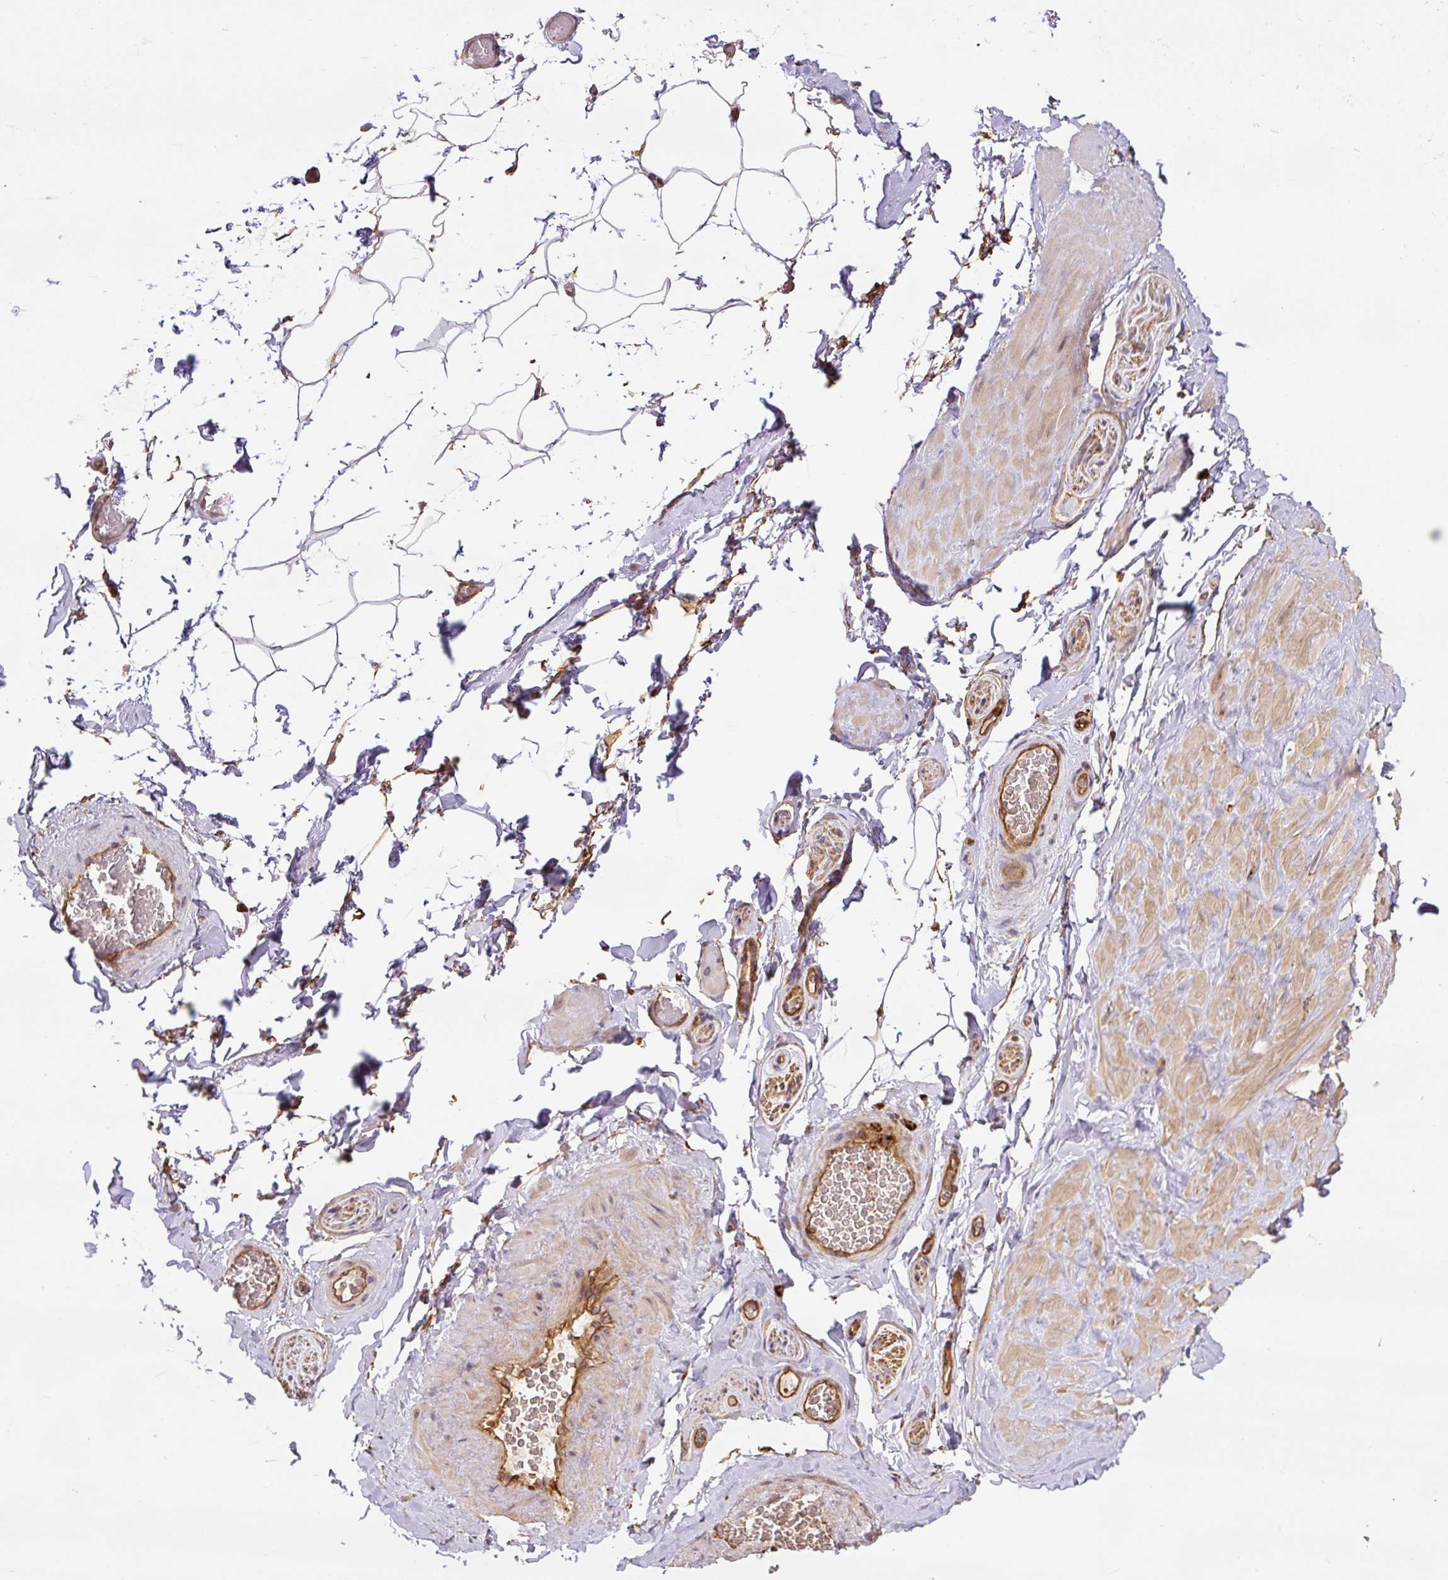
{"staining": {"intensity": "moderate", "quantity": "<25%", "location": "cytoplasmic/membranous"}, "tissue": "adipose tissue", "cell_type": "Adipocytes", "image_type": "normal", "snomed": [{"axis": "morphology", "description": "Normal tissue, NOS"}, {"axis": "topography", "description": "Vascular tissue"}, {"axis": "topography", "description": "Peripheral nerve tissue"}], "caption": "Immunohistochemical staining of benign human adipose tissue shows moderate cytoplasmic/membranous protein positivity in approximately <25% of adipocytes.", "gene": "B3GALT5", "patient": {"sex": "male", "age": 41}}